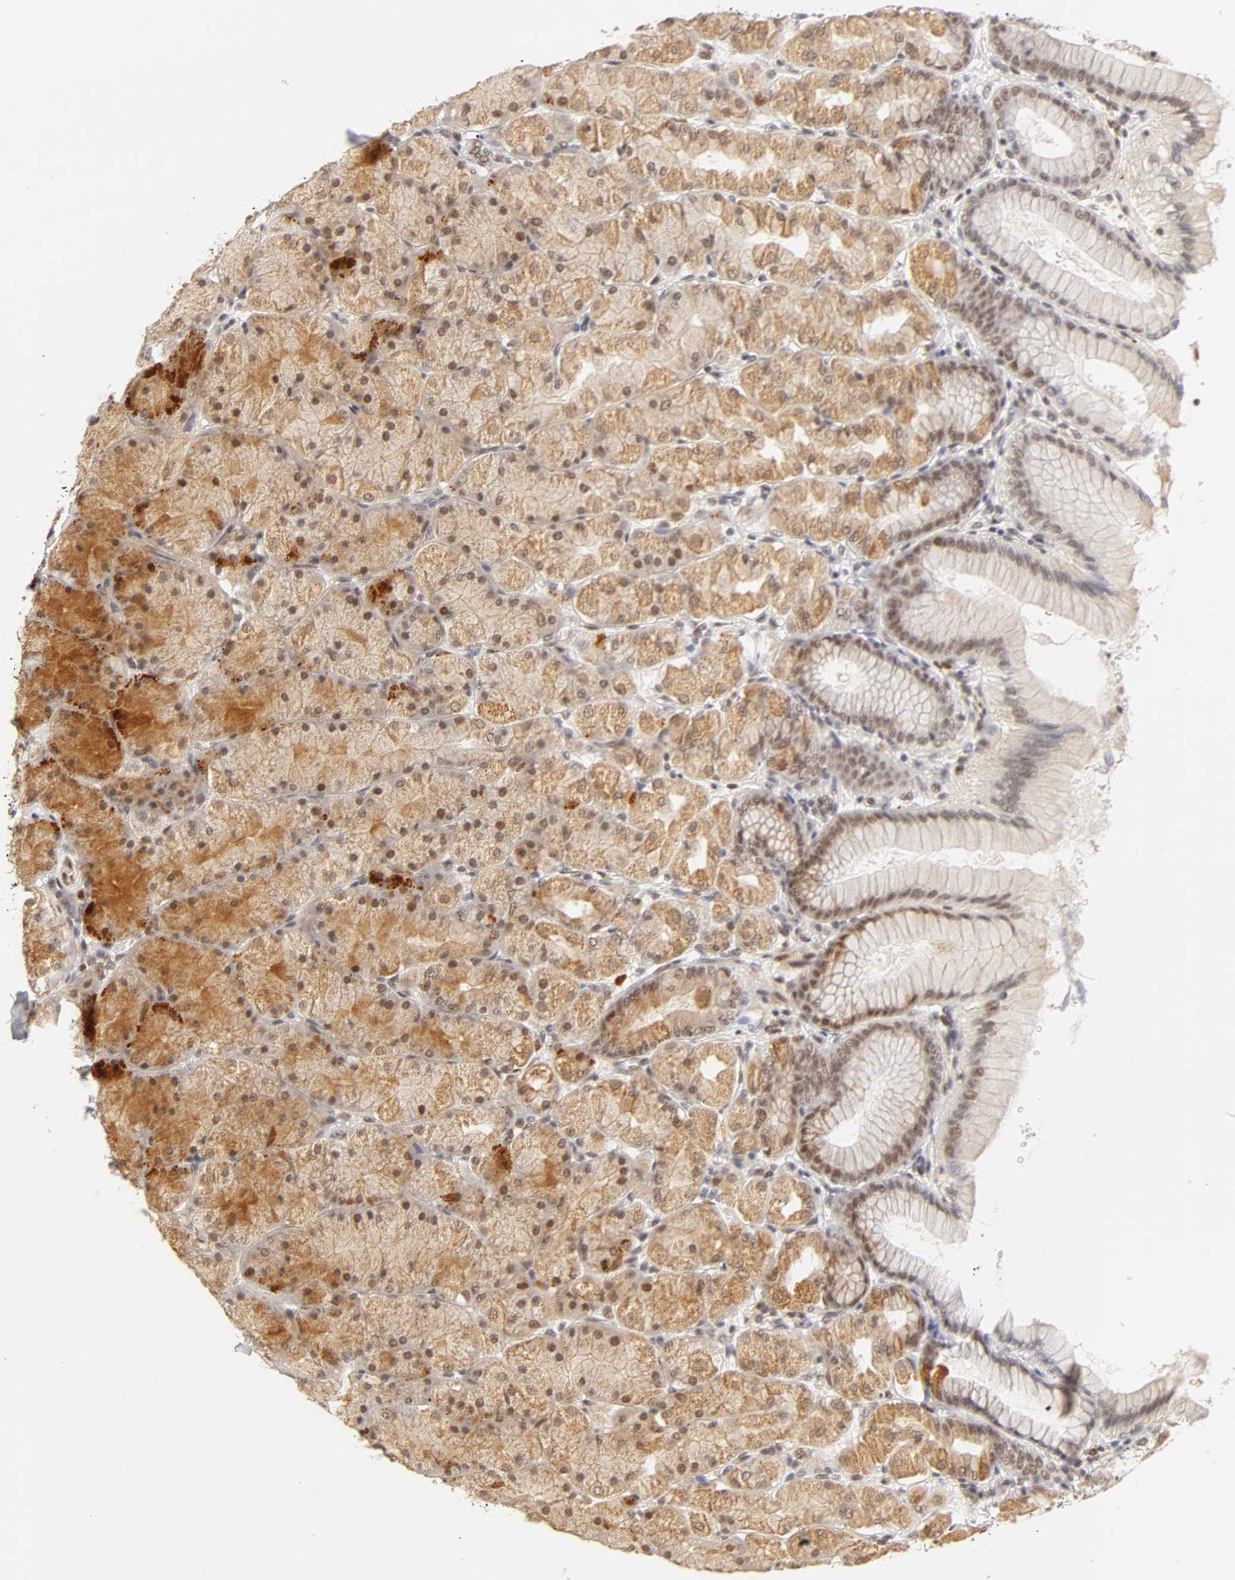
{"staining": {"intensity": "moderate", "quantity": ">75%", "location": "cytoplasmic/membranous,nuclear"}, "tissue": "stomach", "cell_type": "Glandular cells", "image_type": "normal", "snomed": [{"axis": "morphology", "description": "Normal tissue, NOS"}, {"axis": "topography", "description": "Stomach, upper"}], "caption": "An immunohistochemistry micrograph of unremarkable tissue is shown. Protein staining in brown labels moderate cytoplasmic/membranous,nuclear positivity in stomach within glandular cells. Immunohistochemistry stains the protein of interest in brown and the nuclei are stained blue.", "gene": "TAF10", "patient": {"sex": "female", "age": 56}}